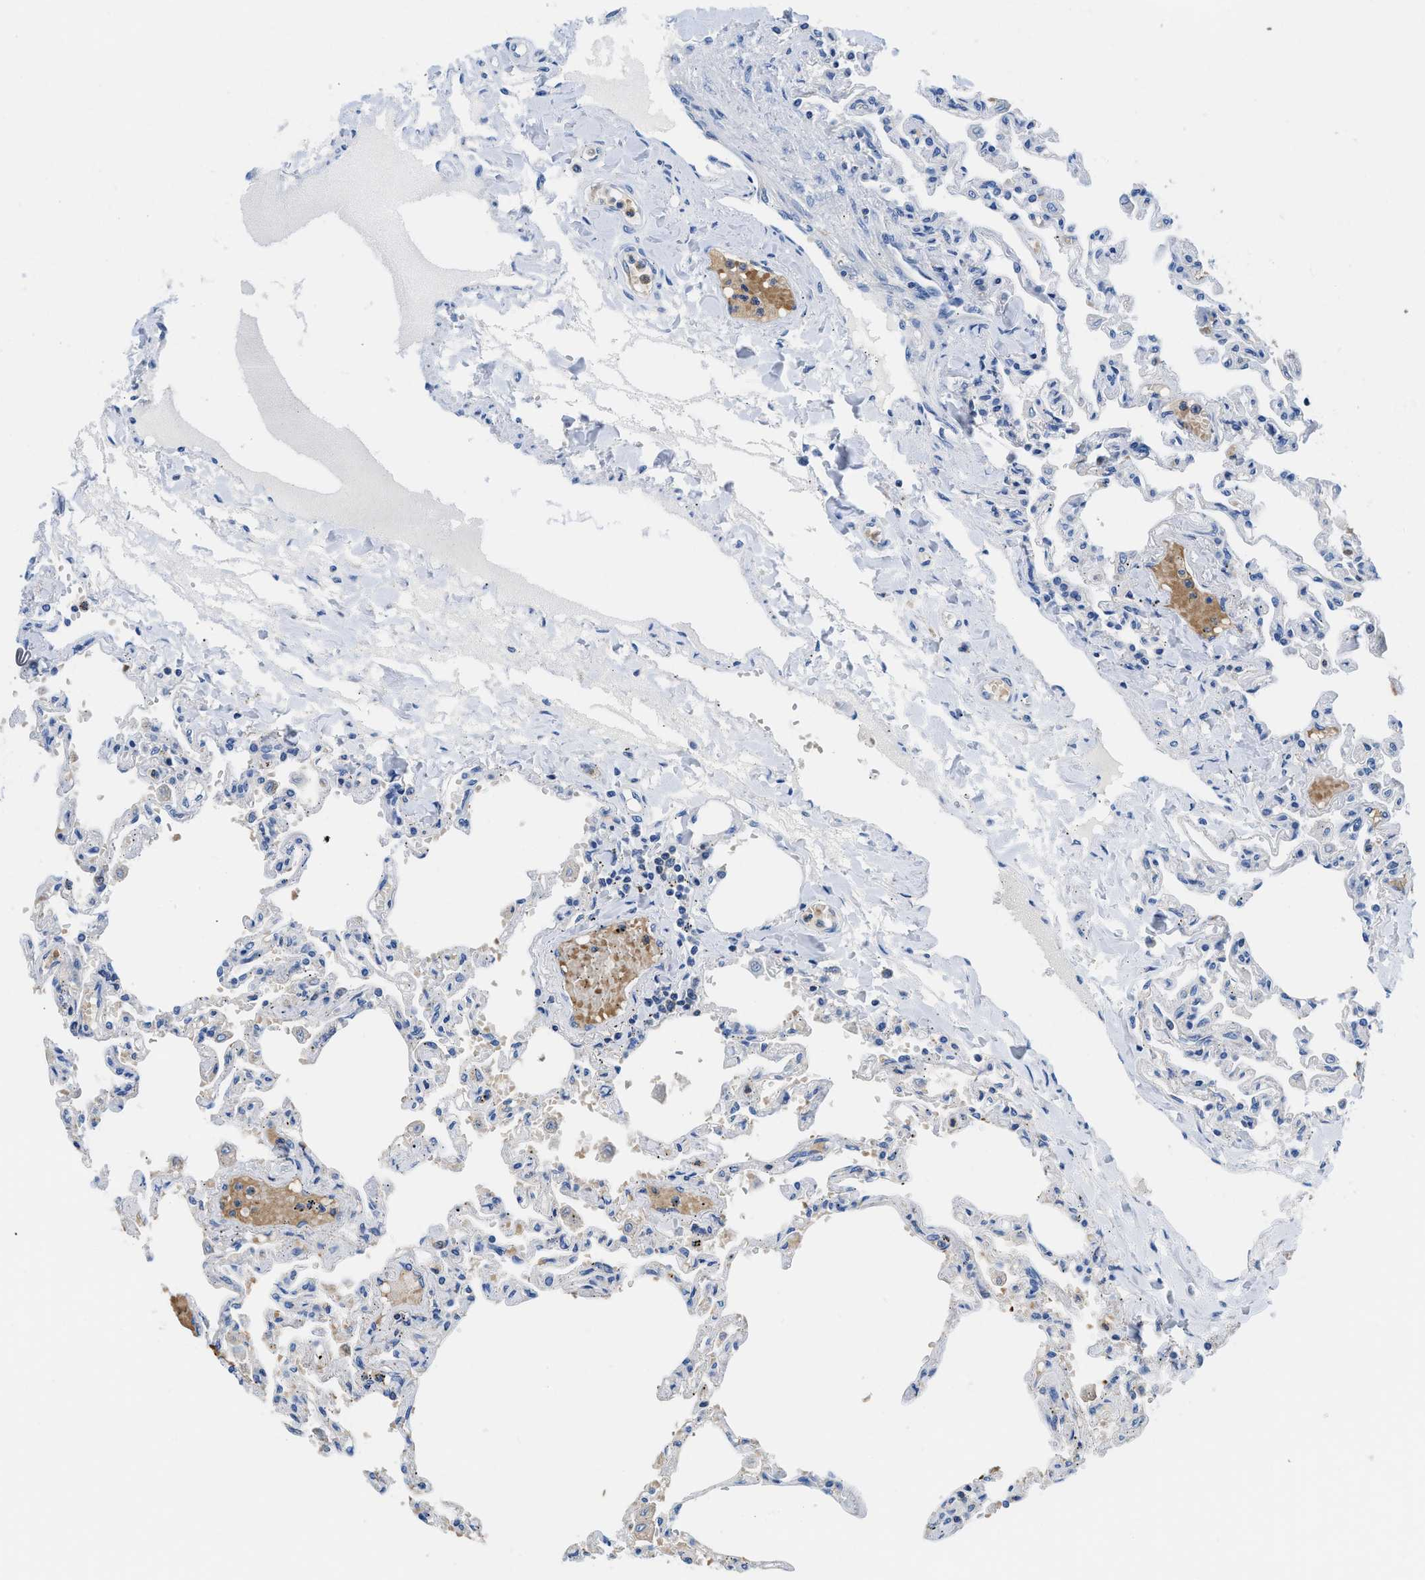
{"staining": {"intensity": "negative", "quantity": "none", "location": "none"}, "tissue": "lung", "cell_type": "Alveolar cells", "image_type": "normal", "snomed": [{"axis": "morphology", "description": "Normal tissue, NOS"}, {"axis": "topography", "description": "Lung"}], "caption": "Protein analysis of benign lung reveals no significant positivity in alveolar cells. (DAB (3,3'-diaminobenzidine) IHC with hematoxylin counter stain).", "gene": "NEB", "patient": {"sex": "male", "age": 21}}